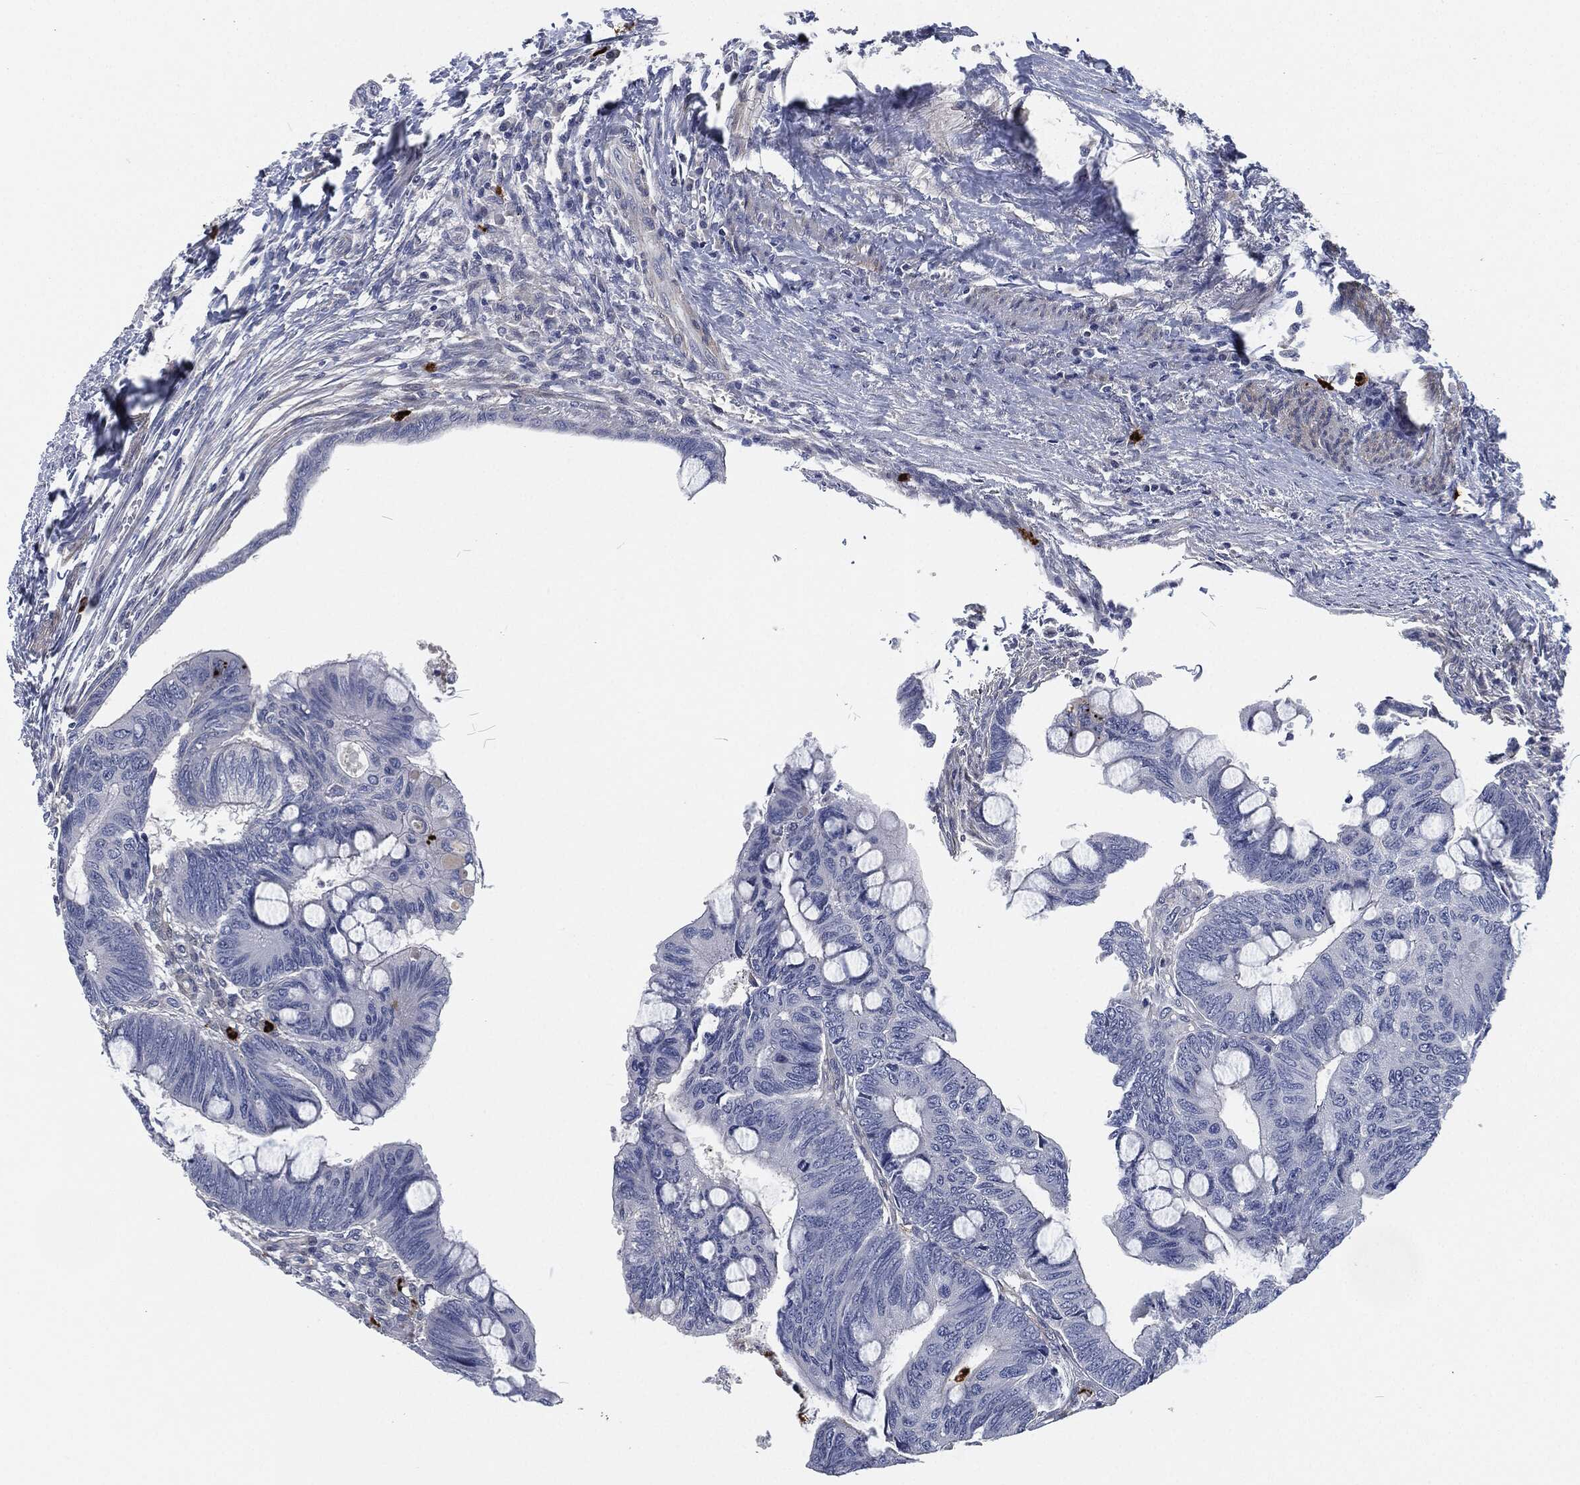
{"staining": {"intensity": "negative", "quantity": "none", "location": "none"}, "tissue": "colorectal cancer", "cell_type": "Tumor cells", "image_type": "cancer", "snomed": [{"axis": "morphology", "description": "Normal tissue, NOS"}, {"axis": "morphology", "description": "Adenocarcinoma, NOS"}, {"axis": "topography", "description": "Rectum"}, {"axis": "topography", "description": "Peripheral nerve tissue"}], "caption": "An immunohistochemistry (IHC) micrograph of colorectal cancer is shown. There is no staining in tumor cells of colorectal cancer.", "gene": "MPO", "patient": {"sex": "male", "age": 92}}